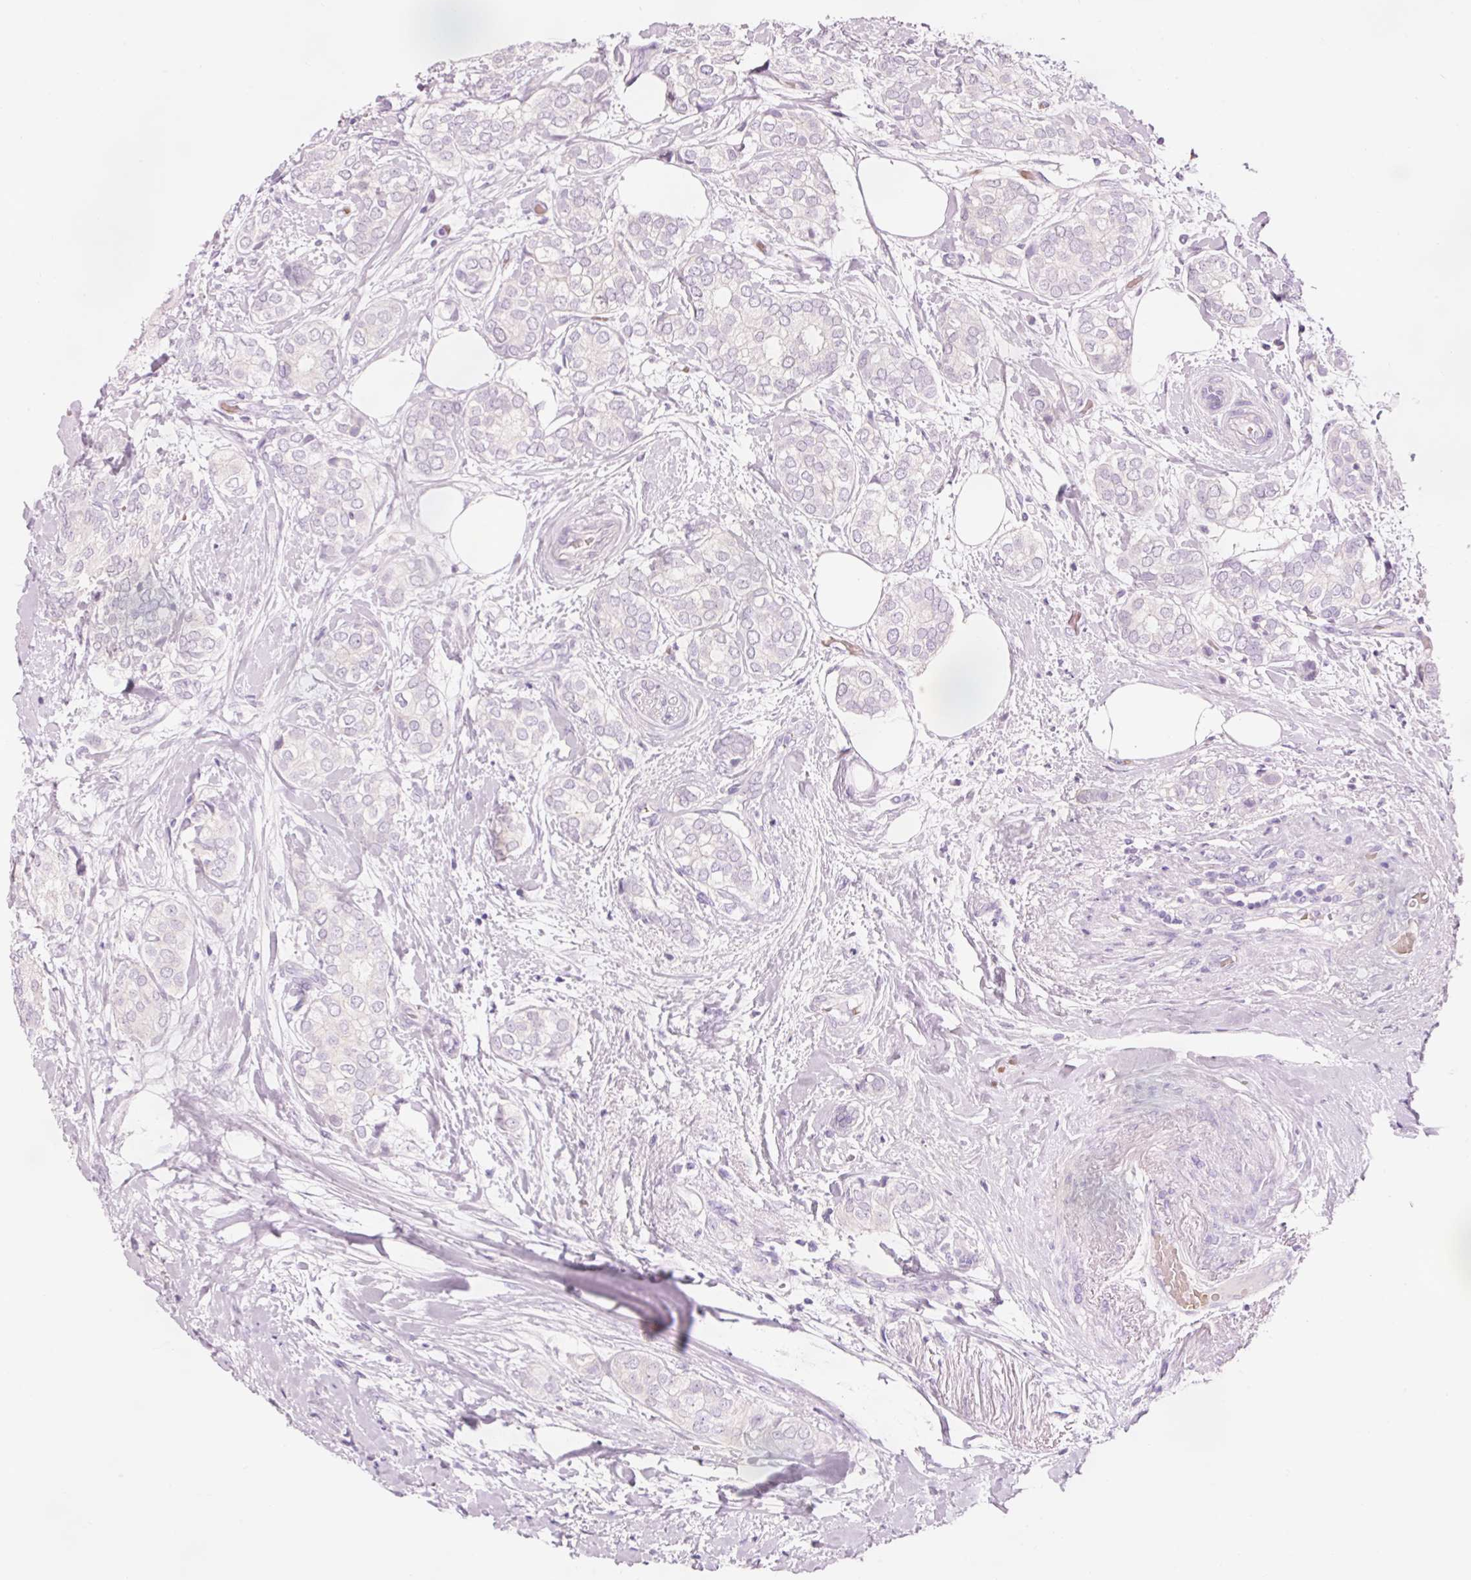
{"staining": {"intensity": "negative", "quantity": "none", "location": "none"}, "tissue": "breast cancer", "cell_type": "Tumor cells", "image_type": "cancer", "snomed": [{"axis": "morphology", "description": "Duct carcinoma"}, {"axis": "topography", "description": "Breast"}], "caption": "Tumor cells are negative for brown protein staining in breast cancer.", "gene": "DHRS11", "patient": {"sex": "female", "age": 73}}